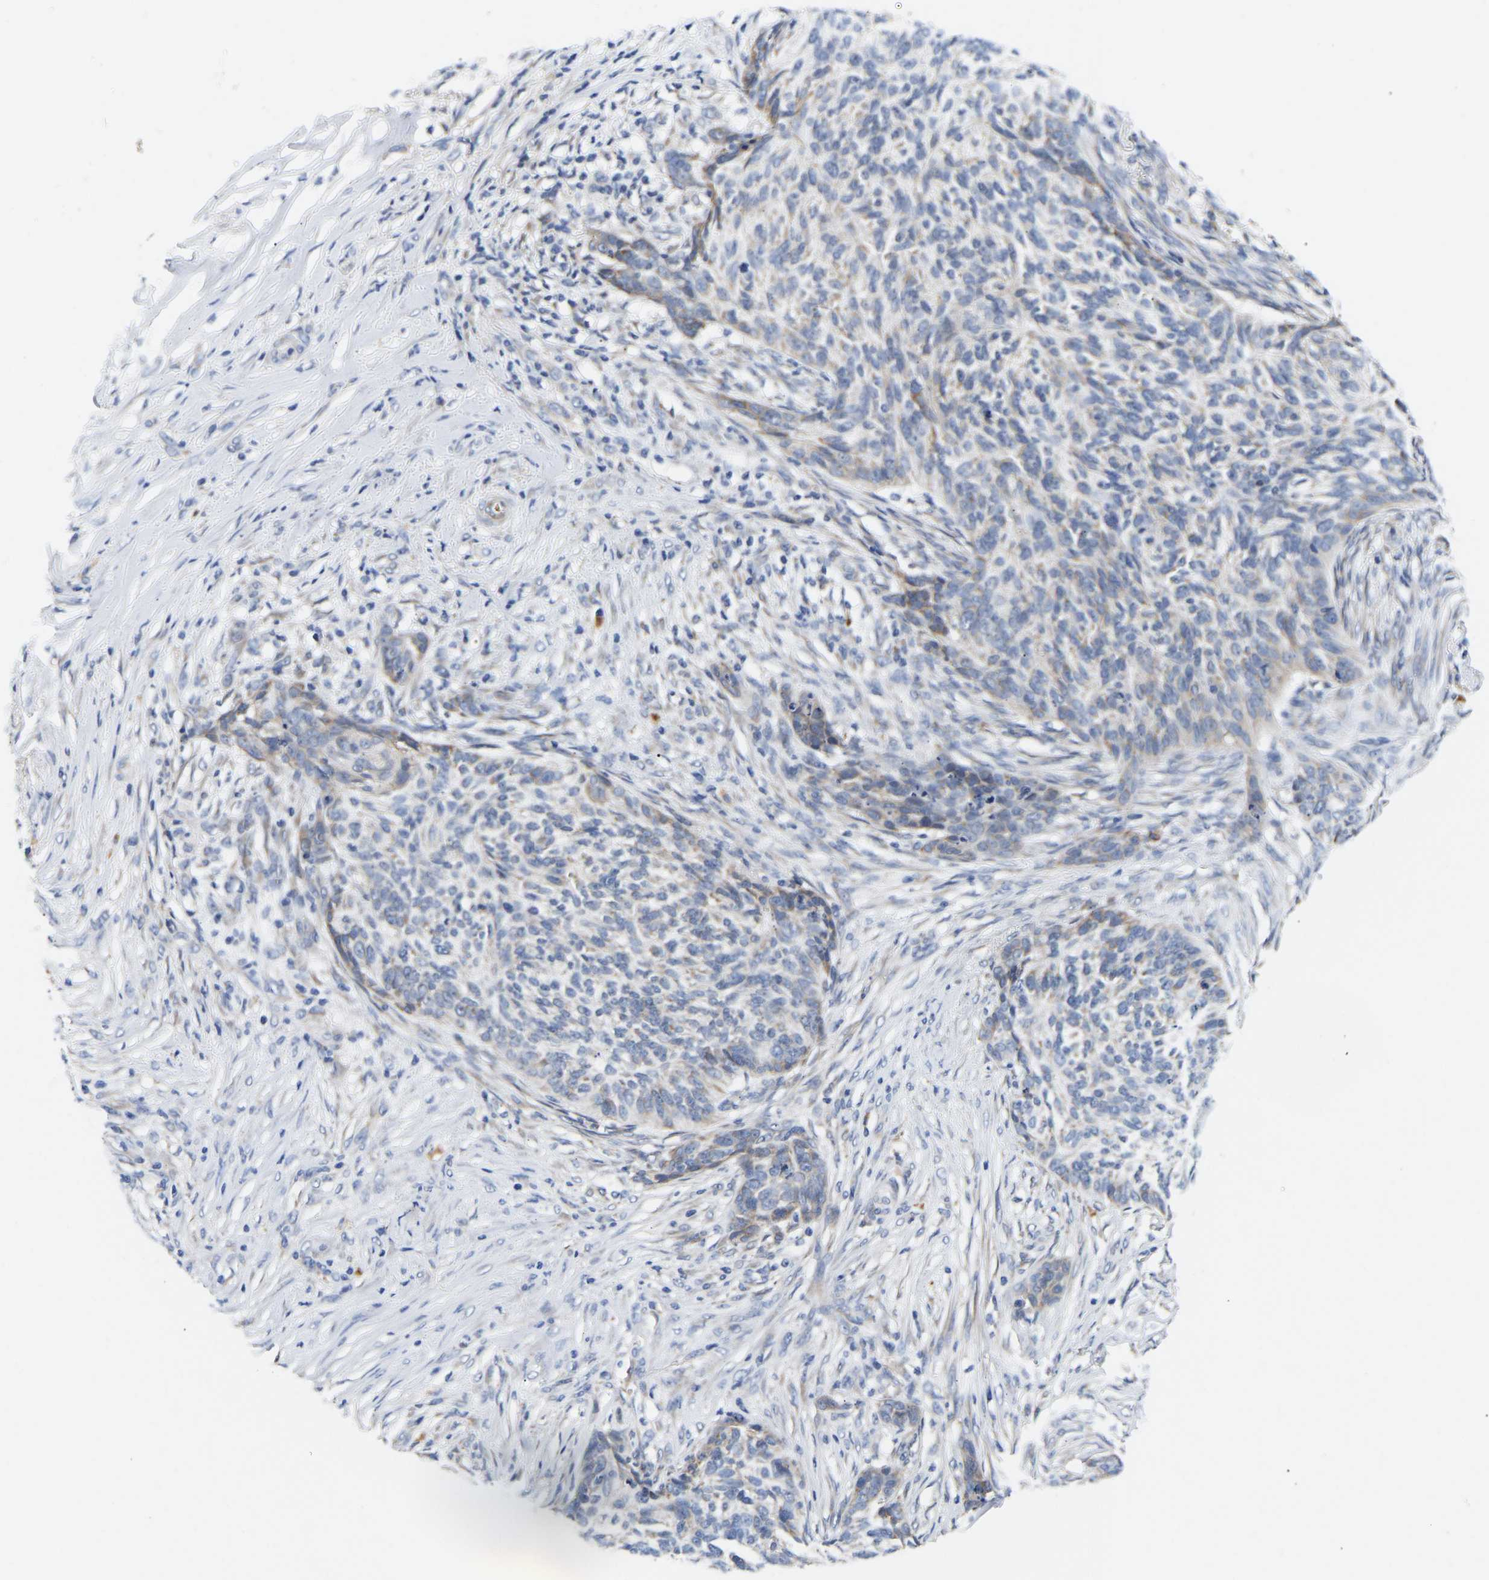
{"staining": {"intensity": "moderate", "quantity": "25%-75%", "location": "cytoplasmic/membranous"}, "tissue": "skin cancer", "cell_type": "Tumor cells", "image_type": "cancer", "snomed": [{"axis": "morphology", "description": "Basal cell carcinoma"}, {"axis": "topography", "description": "Skin"}], "caption": "About 25%-75% of tumor cells in skin cancer (basal cell carcinoma) exhibit moderate cytoplasmic/membranous protein staining as visualized by brown immunohistochemical staining.", "gene": "RINT1", "patient": {"sex": "male", "age": 85}}